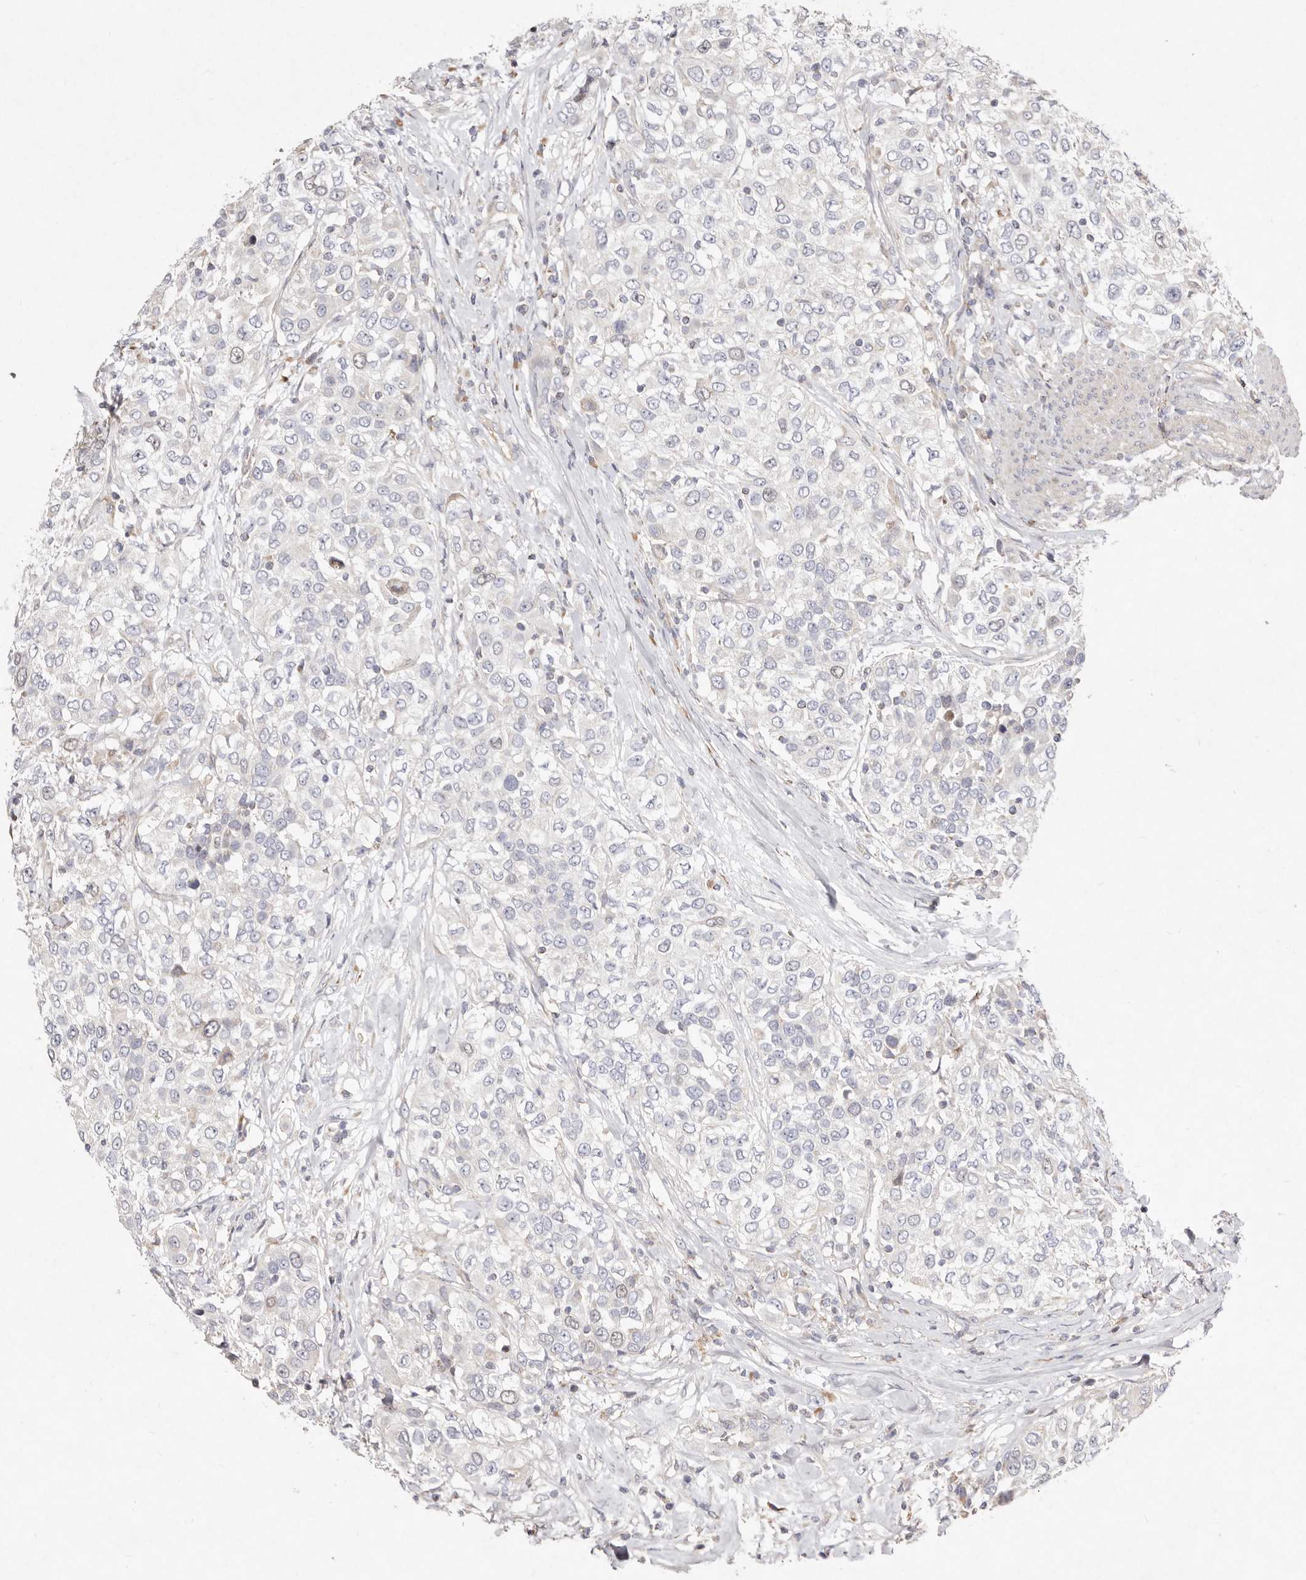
{"staining": {"intensity": "negative", "quantity": "none", "location": "none"}, "tissue": "urothelial cancer", "cell_type": "Tumor cells", "image_type": "cancer", "snomed": [{"axis": "morphology", "description": "Urothelial carcinoma, High grade"}, {"axis": "topography", "description": "Urinary bladder"}], "caption": "This is an IHC histopathology image of urothelial cancer. There is no expression in tumor cells.", "gene": "SLC25A20", "patient": {"sex": "female", "age": 80}}